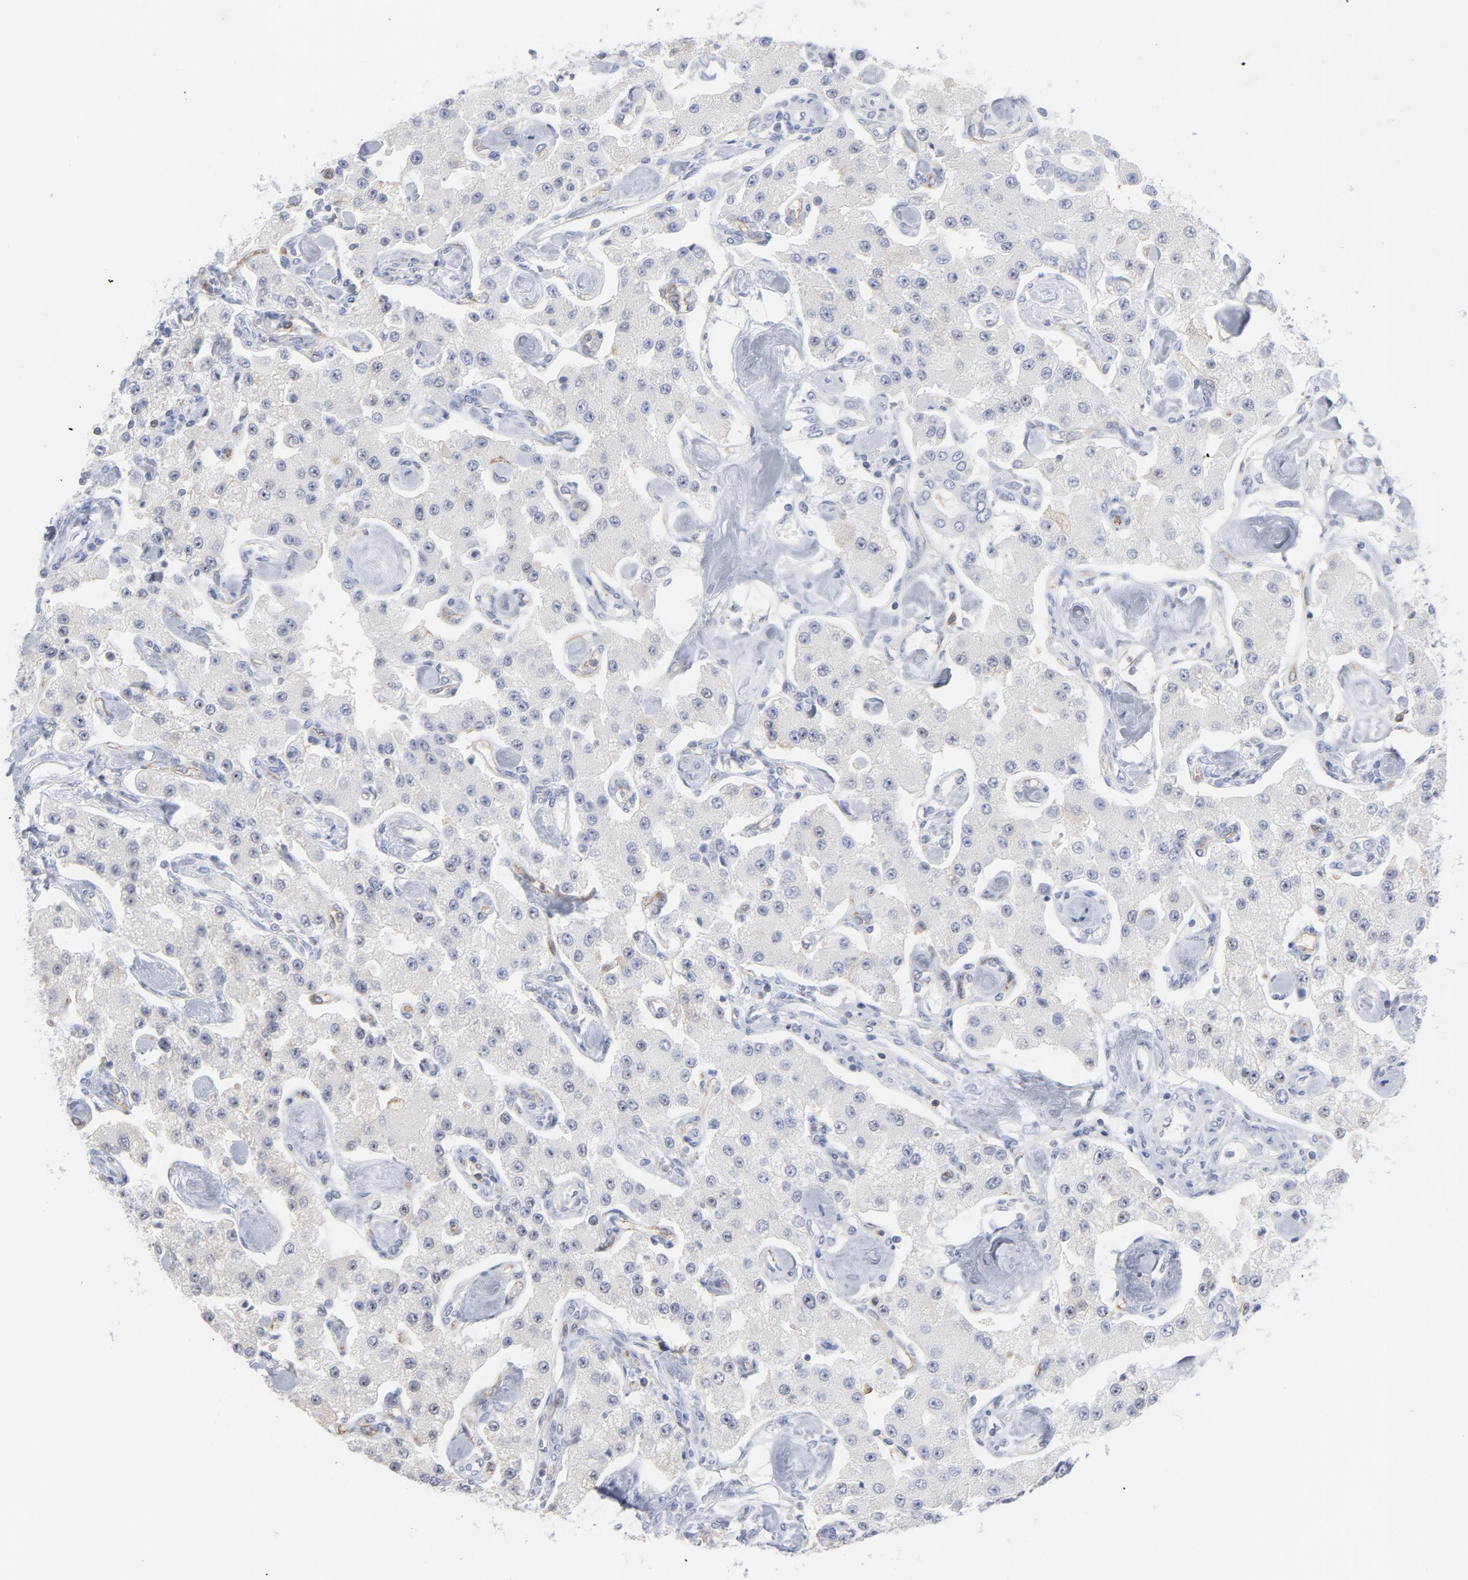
{"staining": {"intensity": "negative", "quantity": "none", "location": "none"}, "tissue": "carcinoid", "cell_type": "Tumor cells", "image_type": "cancer", "snomed": [{"axis": "morphology", "description": "Carcinoid, malignant, NOS"}, {"axis": "topography", "description": "Pancreas"}], "caption": "This image is of carcinoid stained with immunohistochemistry (IHC) to label a protein in brown with the nuclei are counter-stained blue. There is no staining in tumor cells.", "gene": "P2RY8", "patient": {"sex": "male", "age": 41}}